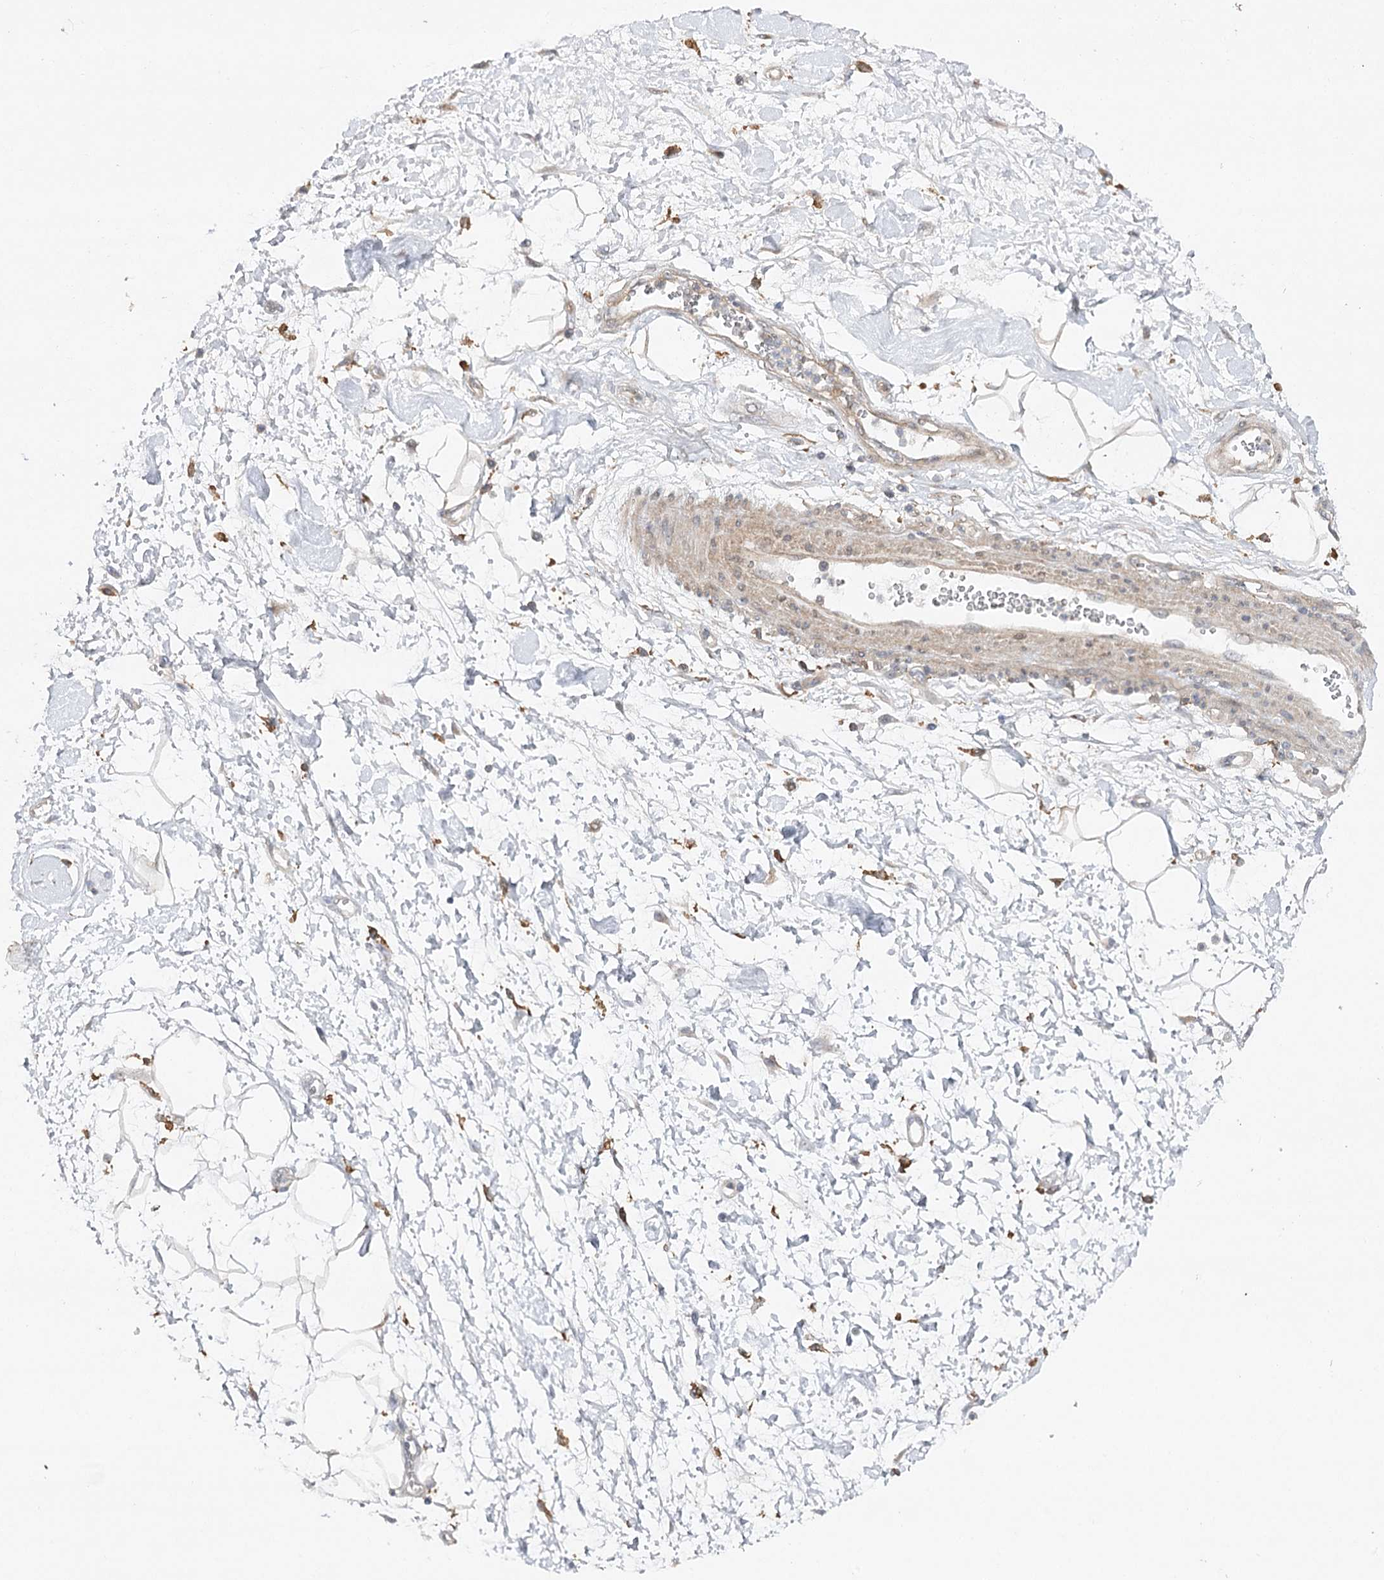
{"staining": {"intensity": "weak", "quantity": "25%-75%", "location": "cytoplasmic/membranous"}, "tissue": "adipose tissue", "cell_type": "Adipocytes", "image_type": "normal", "snomed": [{"axis": "morphology", "description": "Normal tissue, NOS"}, {"axis": "morphology", "description": "Adenocarcinoma, NOS"}, {"axis": "topography", "description": "Pancreas"}, {"axis": "topography", "description": "Peripheral nerve tissue"}], "caption": "Immunohistochemical staining of unremarkable human adipose tissue exhibits 25%-75% levels of weak cytoplasmic/membranous protein expression in about 25%-75% of adipocytes. (IHC, brightfield microscopy, high magnification).", "gene": "OBSL1", "patient": {"sex": "male", "age": 59}}